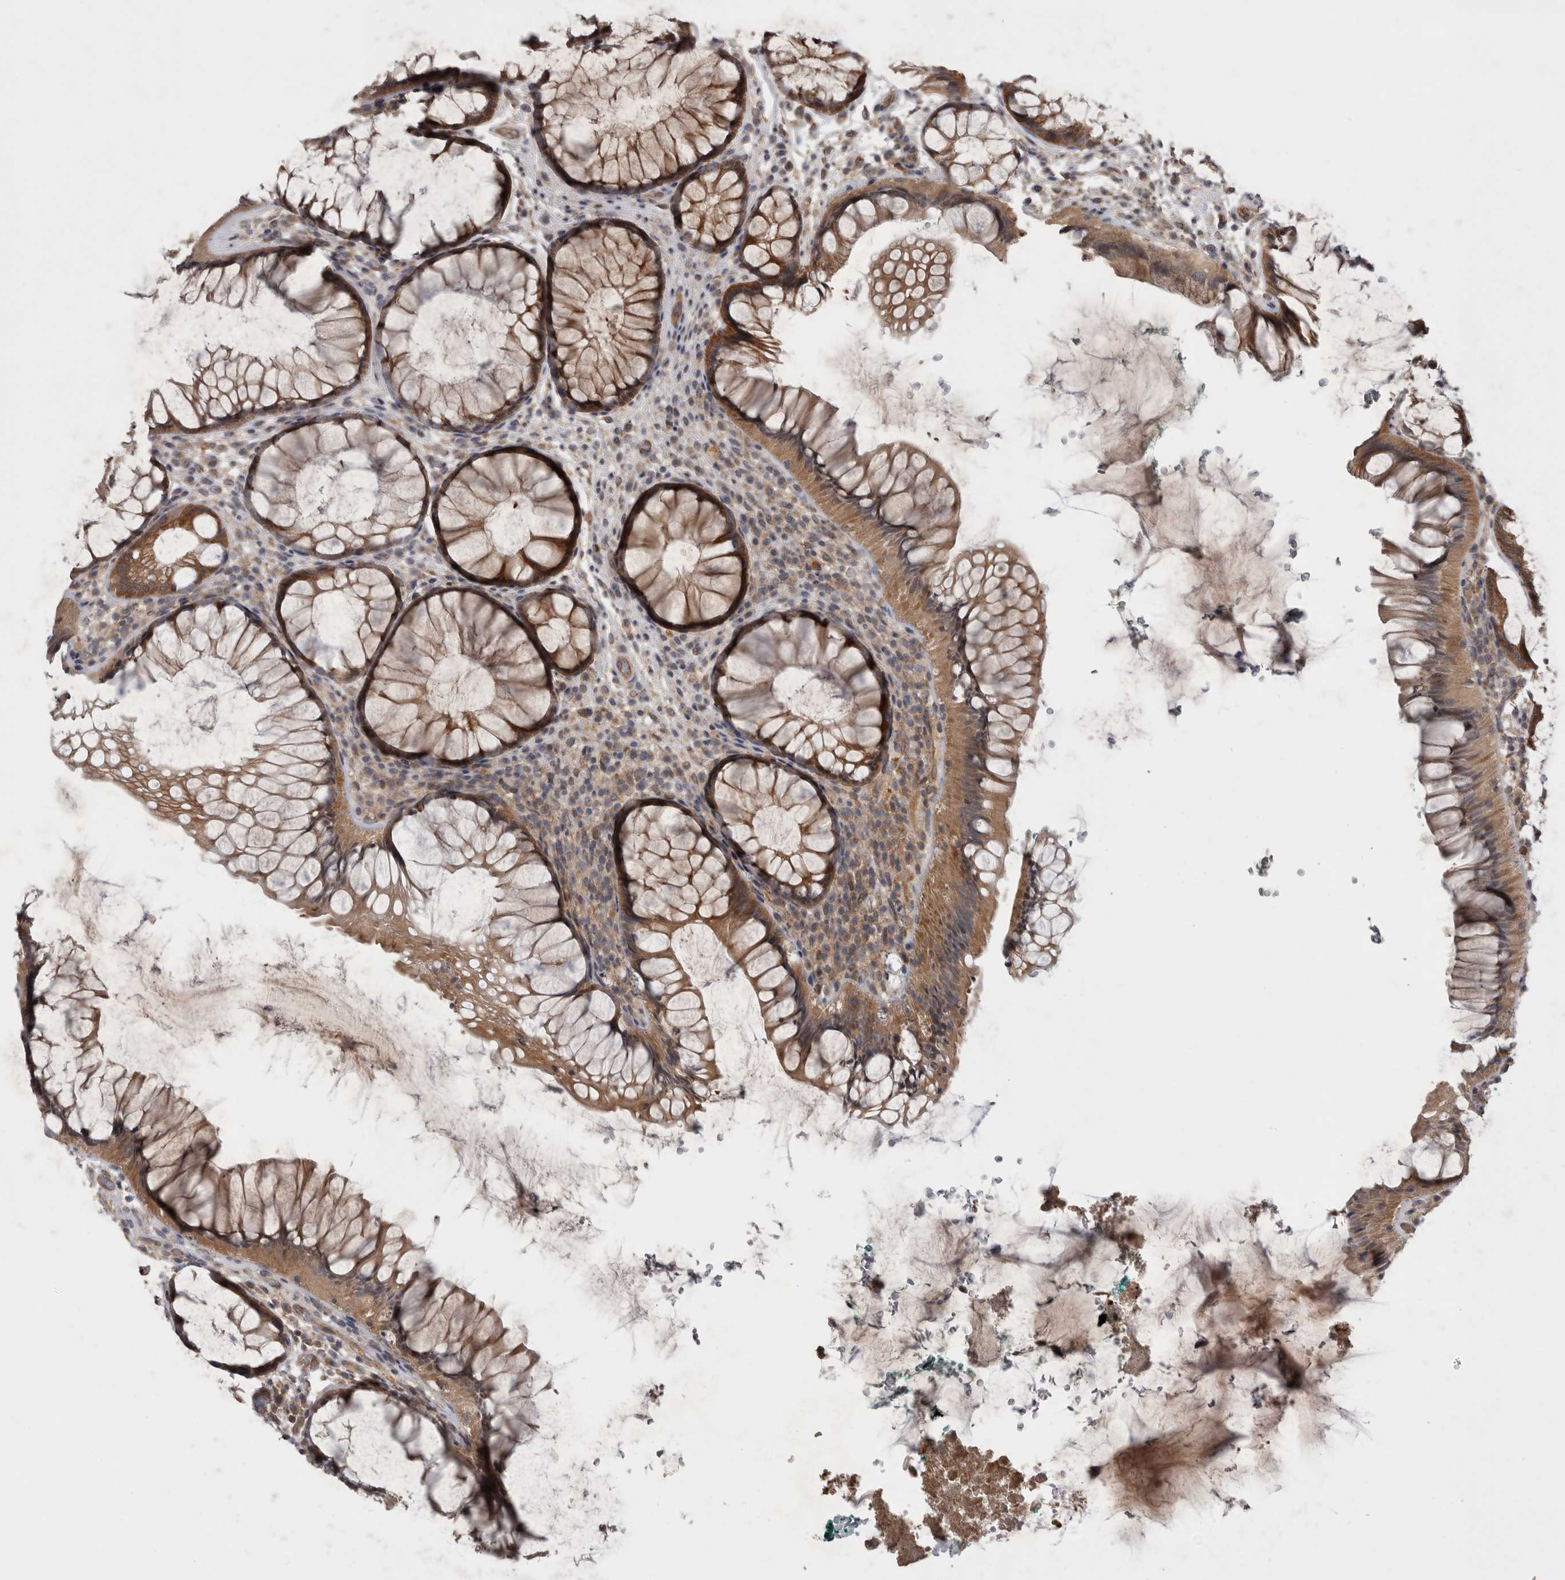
{"staining": {"intensity": "strong", "quantity": ">75%", "location": "cytoplasmic/membranous"}, "tissue": "rectum", "cell_type": "Glandular cells", "image_type": "normal", "snomed": [{"axis": "morphology", "description": "Normal tissue, NOS"}, {"axis": "topography", "description": "Rectum"}], "caption": "Brown immunohistochemical staining in normal human rectum demonstrates strong cytoplasmic/membranous positivity in about >75% of glandular cells.", "gene": "TRMT61B", "patient": {"sex": "male", "age": 51}}